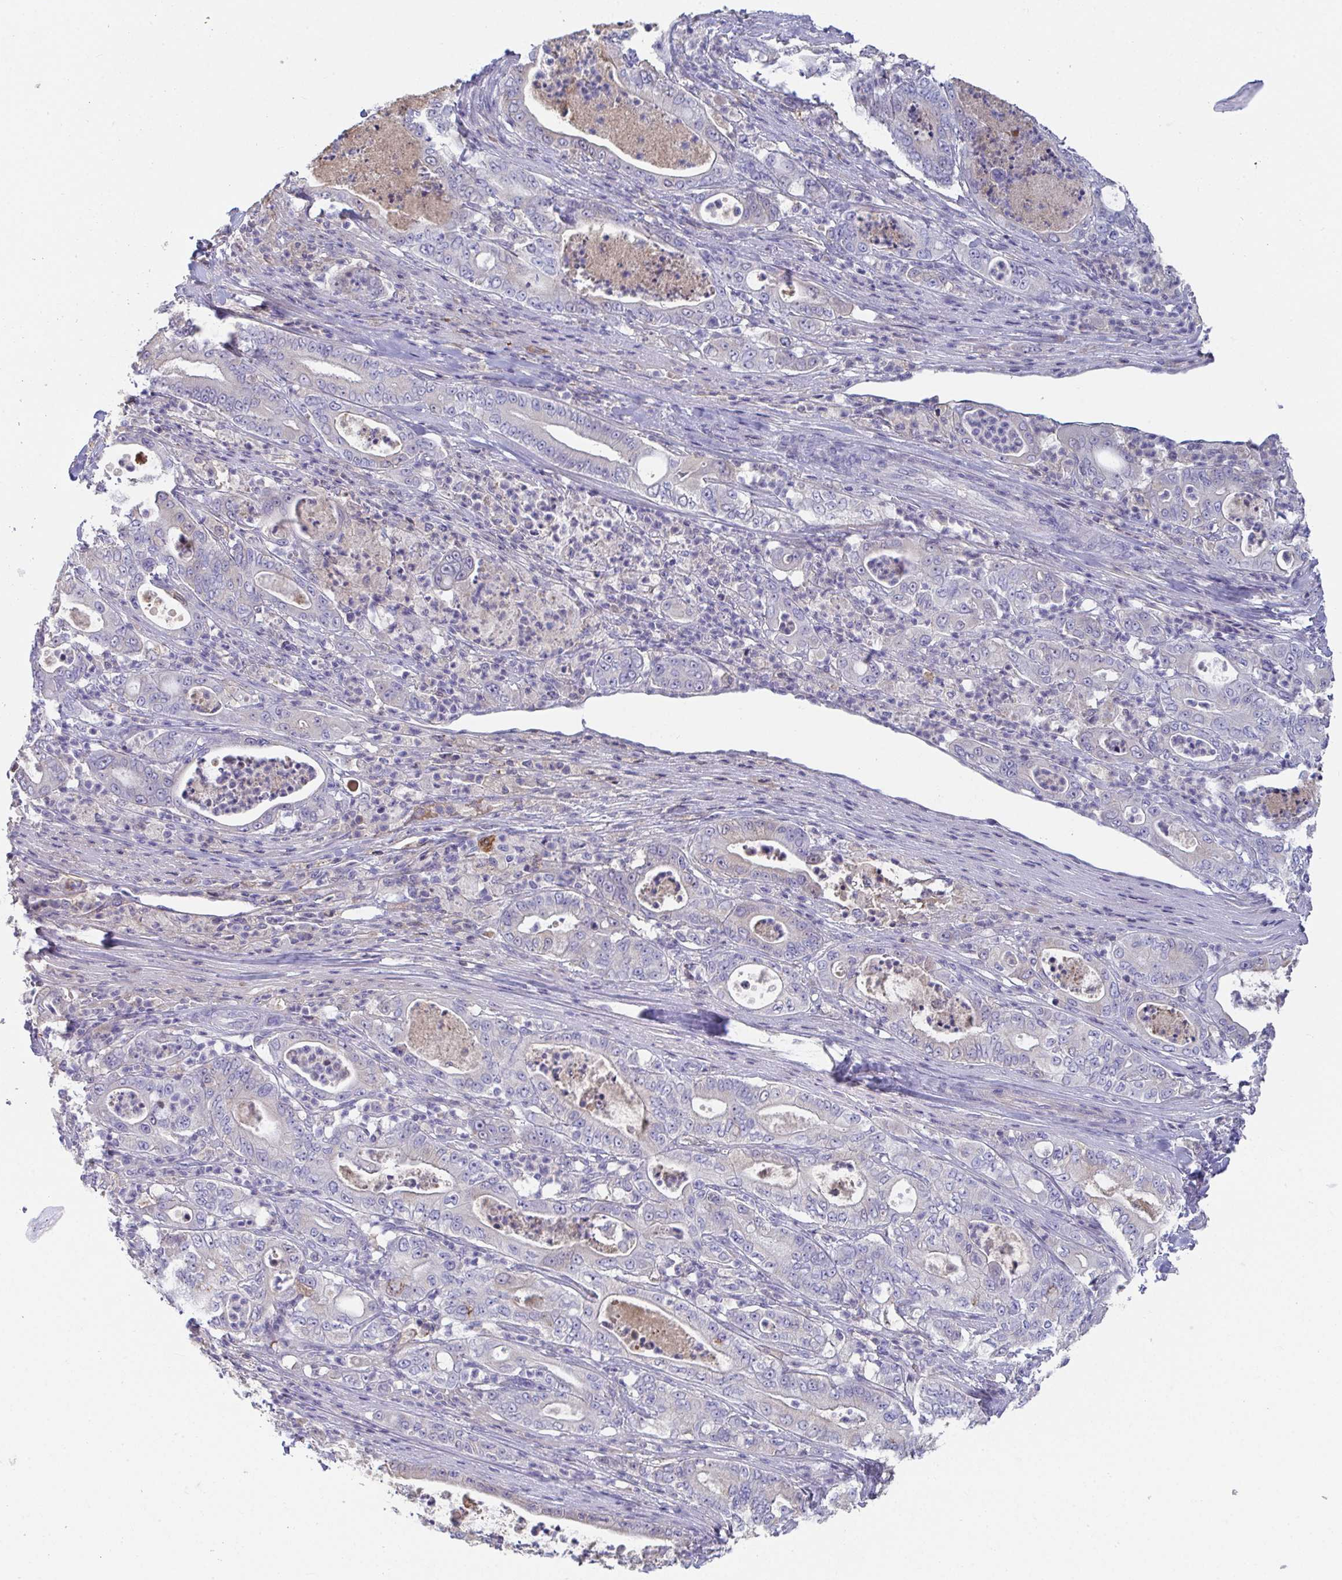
{"staining": {"intensity": "negative", "quantity": "none", "location": "none"}, "tissue": "pancreatic cancer", "cell_type": "Tumor cells", "image_type": "cancer", "snomed": [{"axis": "morphology", "description": "Adenocarcinoma, NOS"}, {"axis": "topography", "description": "Pancreas"}], "caption": "The micrograph reveals no staining of tumor cells in adenocarcinoma (pancreatic).", "gene": "ANO5", "patient": {"sex": "male", "age": 71}}